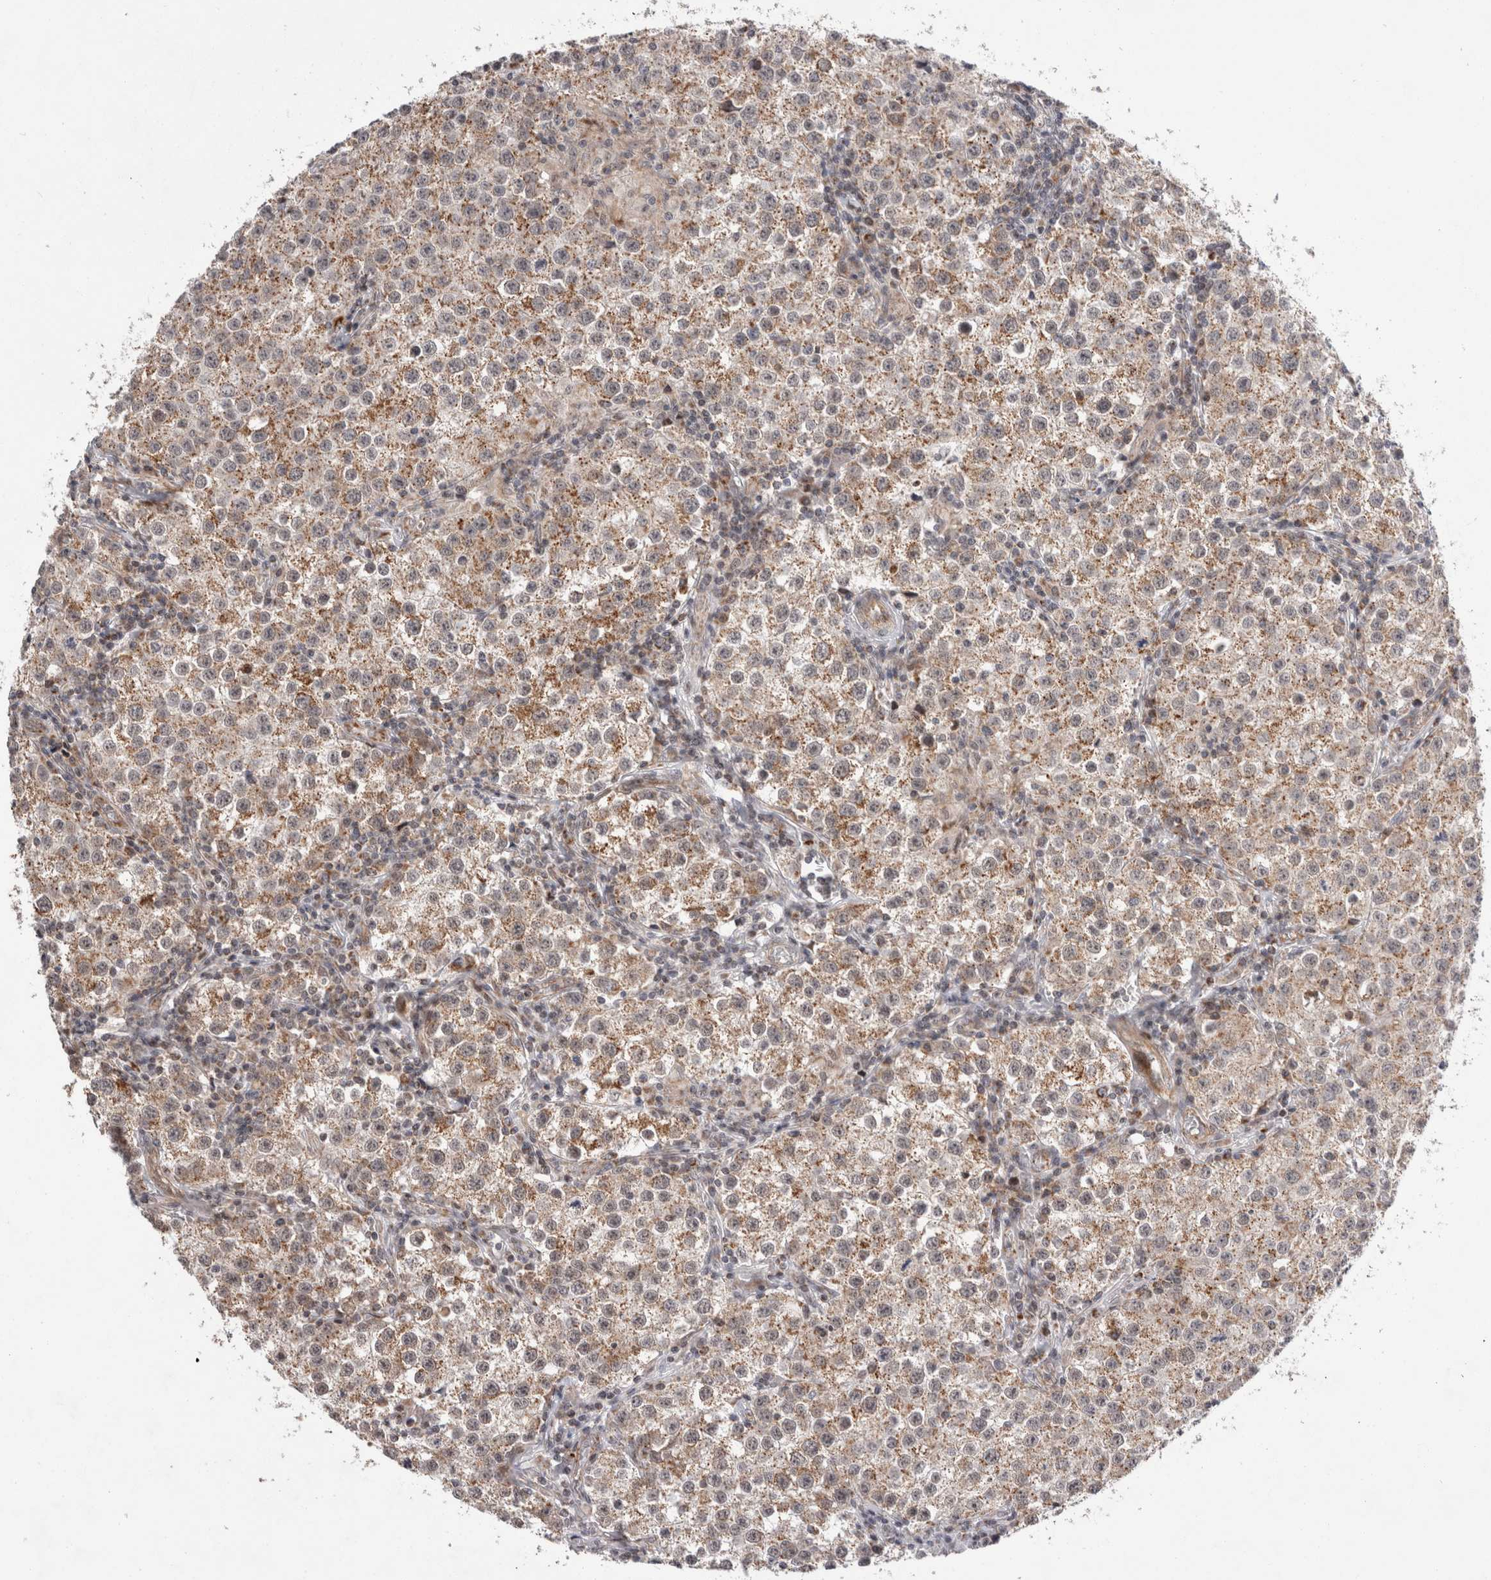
{"staining": {"intensity": "moderate", "quantity": ">75%", "location": "cytoplasmic/membranous"}, "tissue": "testis cancer", "cell_type": "Tumor cells", "image_type": "cancer", "snomed": [{"axis": "morphology", "description": "Seminoma, NOS"}, {"axis": "morphology", "description": "Carcinoma, Embryonal, NOS"}, {"axis": "topography", "description": "Testis"}], "caption": "Protein staining of testis cancer tissue shows moderate cytoplasmic/membranous staining in about >75% of tumor cells.", "gene": "MRPL37", "patient": {"sex": "male", "age": 43}}